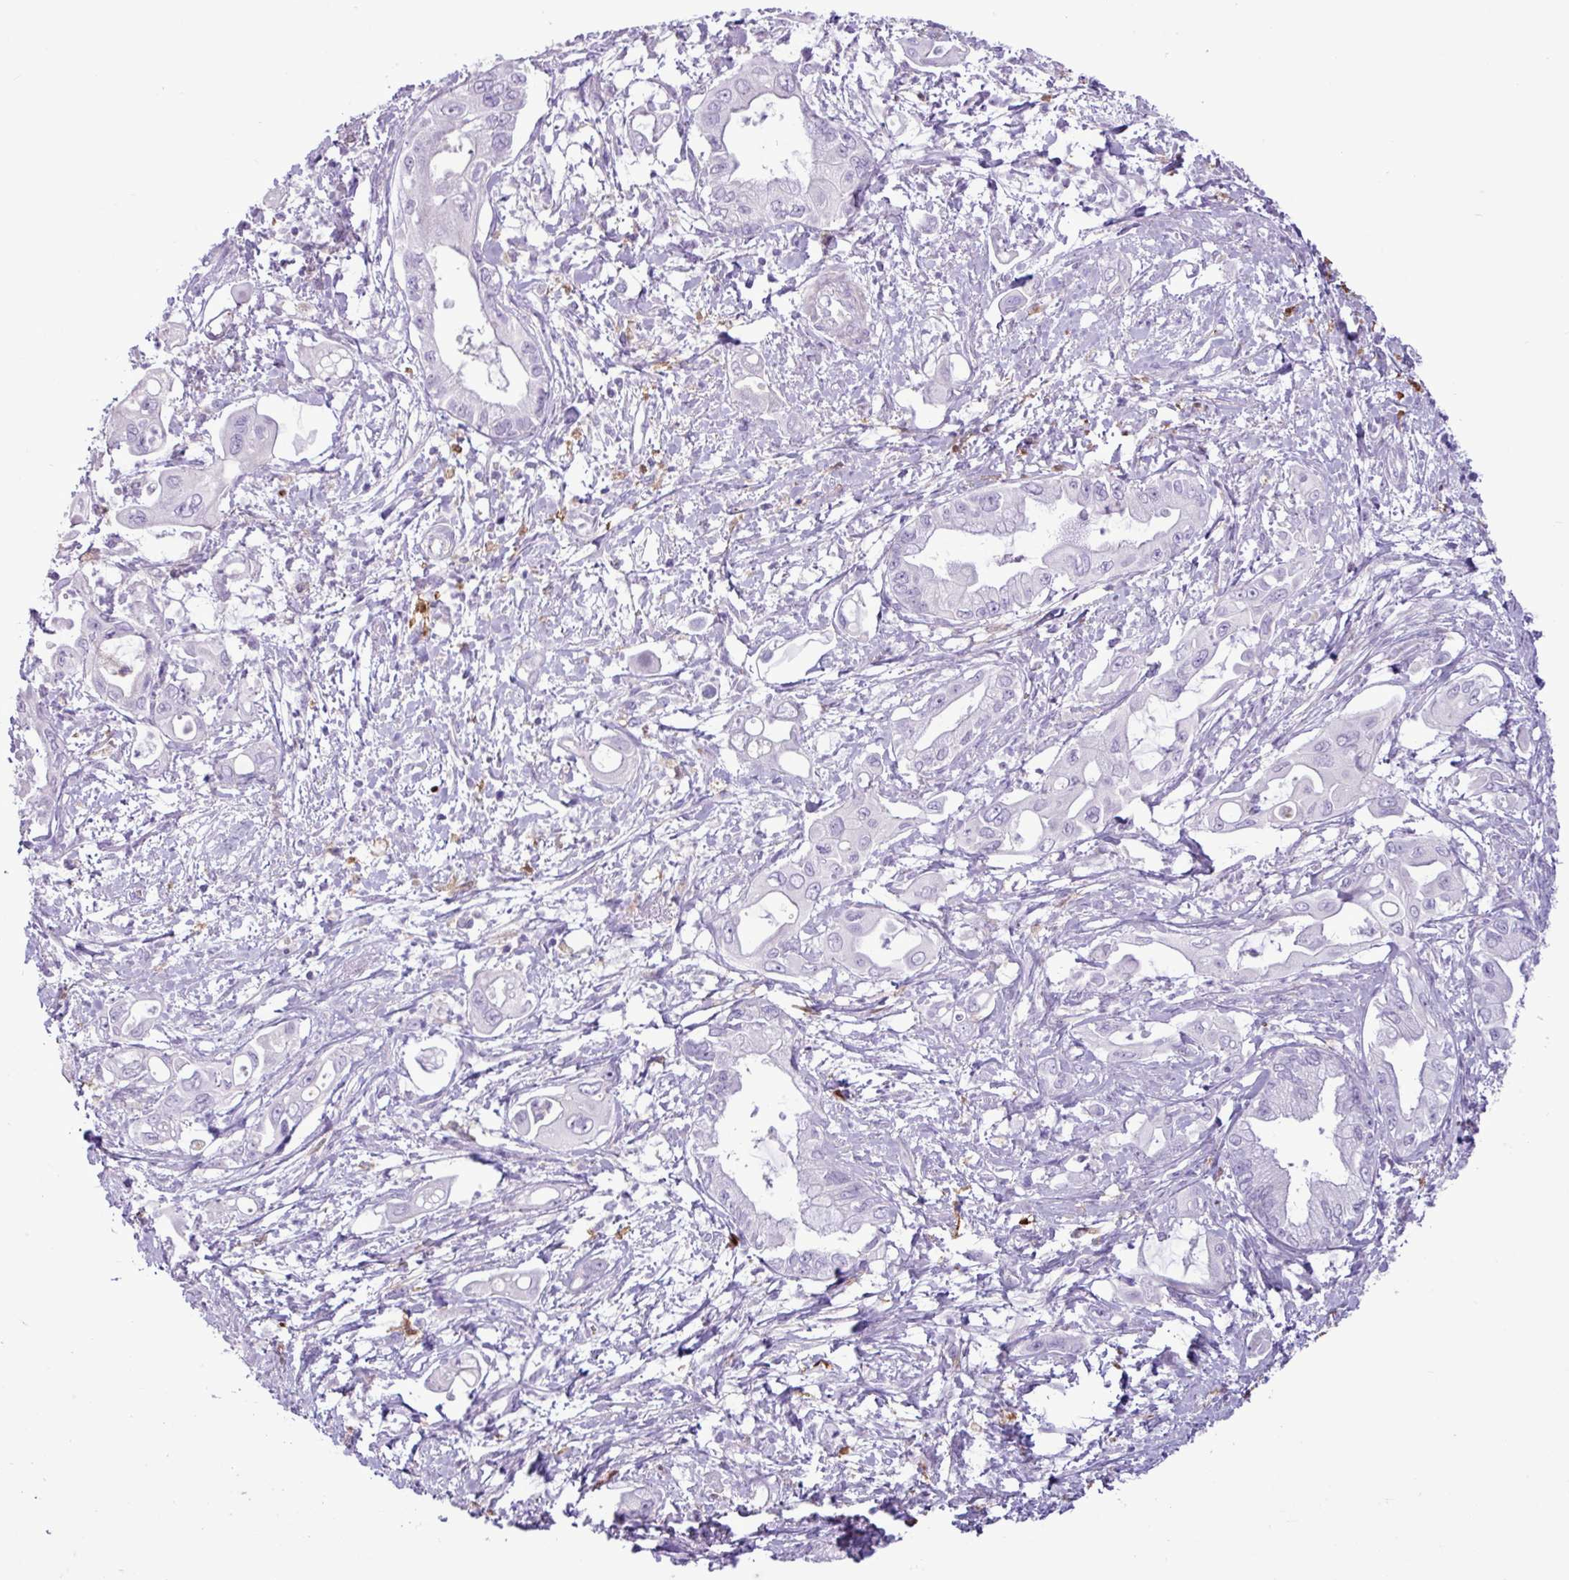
{"staining": {"intensity": "negative", "quantity": "none", "location": "none"}, "tissue": "pancreatic cancer", "cell_type": "Tumor cells", "image_type": "cancer", "snomed": [{"axis": "morphology", "description": "Adenocarcinoma, NOS"}, {"axis": "topography", "description": "Pancreas"}], "caption": "This image is of pancreatic cancer (adenocarcinoma) stained with immunohistochemistry (IHC) to label a protein in brown with the nuclei are counter-stained blue. There is no staining in tumor cells. The staining is performed using DAB (3,3'-diaminobenzidine) brown chromogen with nuclei counter-stained in using hematoxylin.", "gene": "TMEM200C", "patient": {"sex": "male", "age": 61}}